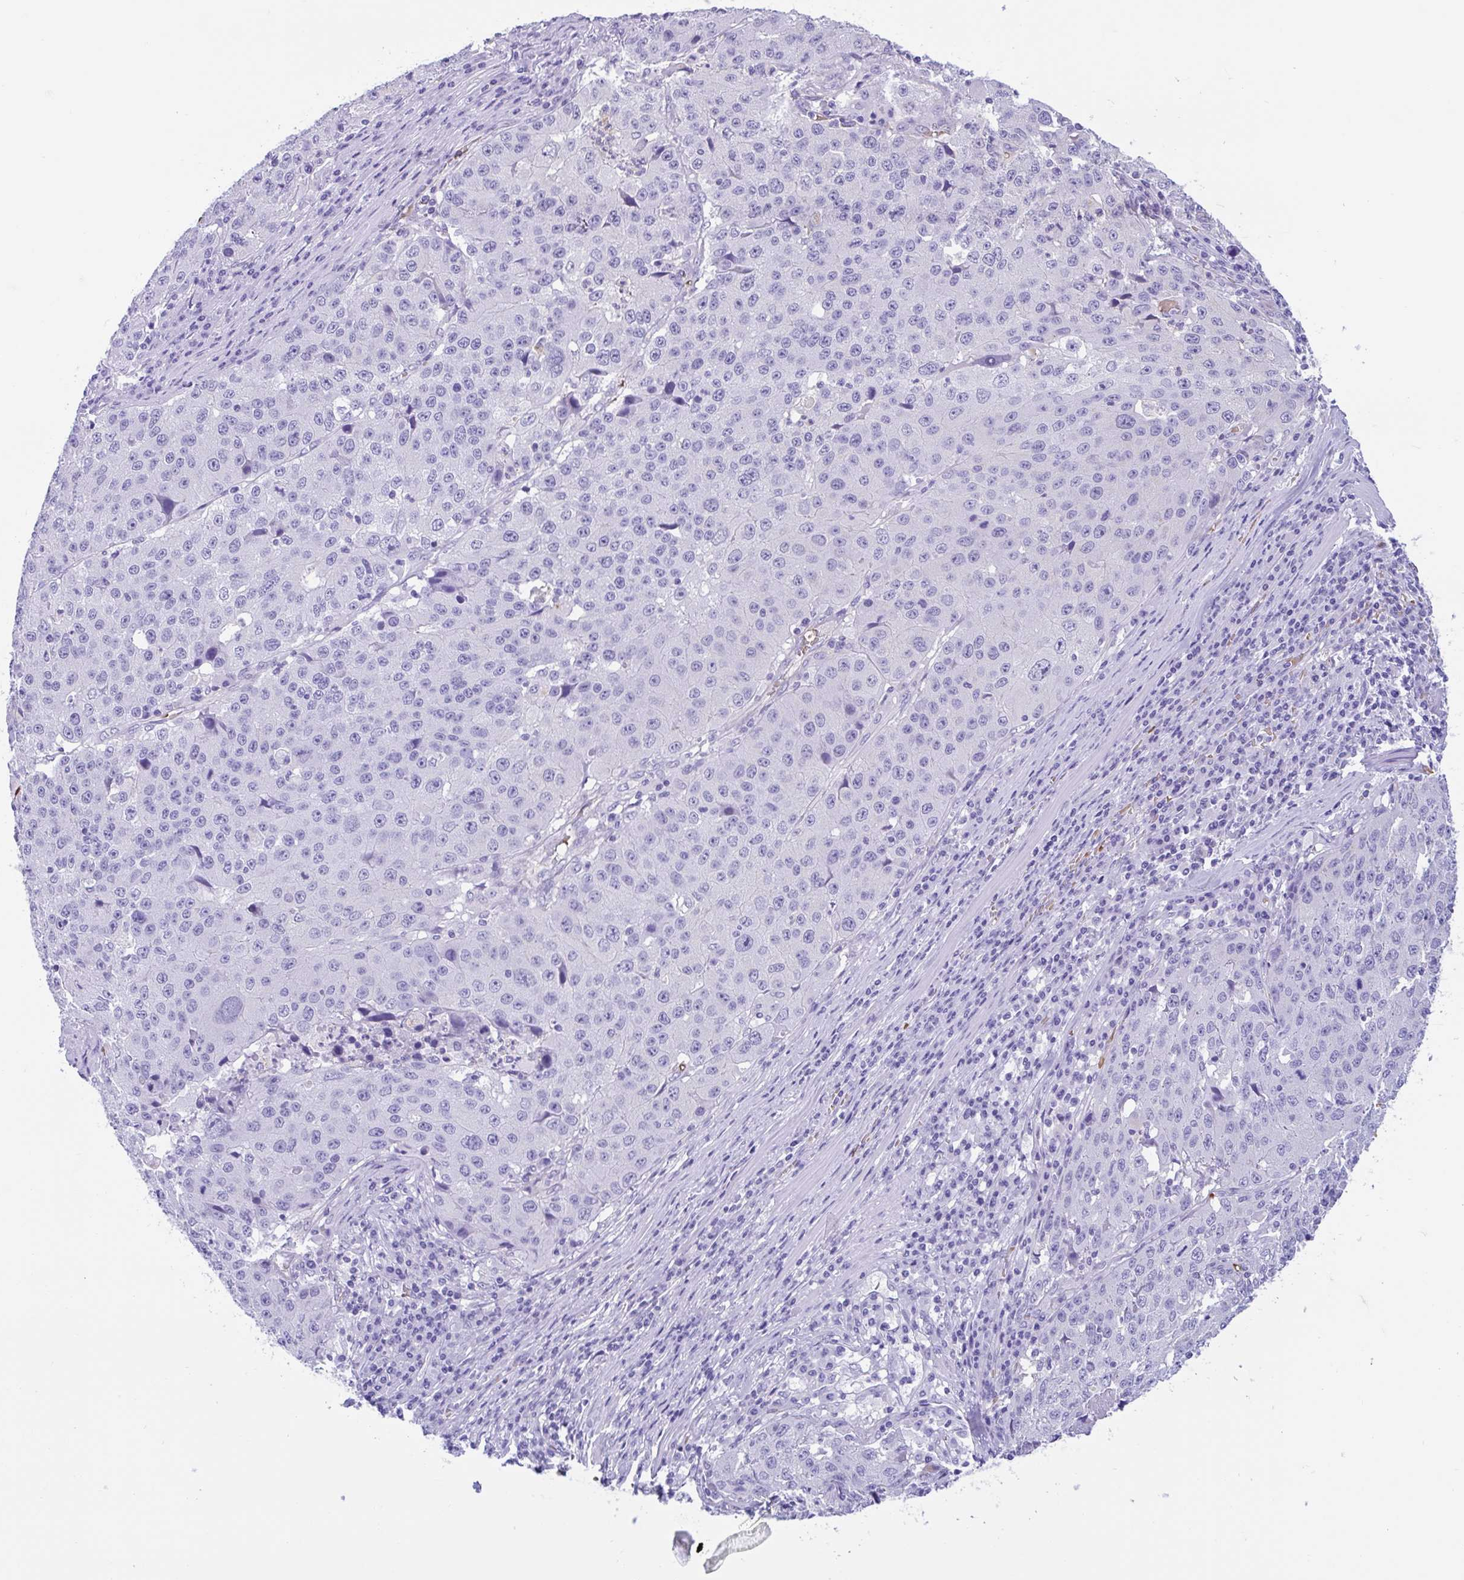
{"staining": {"intensity": "negative", "quantity": "none", "location": "none"}, "tissue": "stomach cancer", "cell_type": "Tumor cells", "image_type": "cancer", "snomed": [{"axis": "morphology", "description": "Adenocarcinoma, NOS"}, {"axis": "topography", "description": "Stomach"}], "caption": "IHC micrograph of neoplastic tissue: human stomach cancer stained with DAB (3,3'-diaminobenzidine) demonstrates no significant protein staining in tumor cells.", "gene": "TMEM79", "patient": {"sex": "male", "age": 71}}